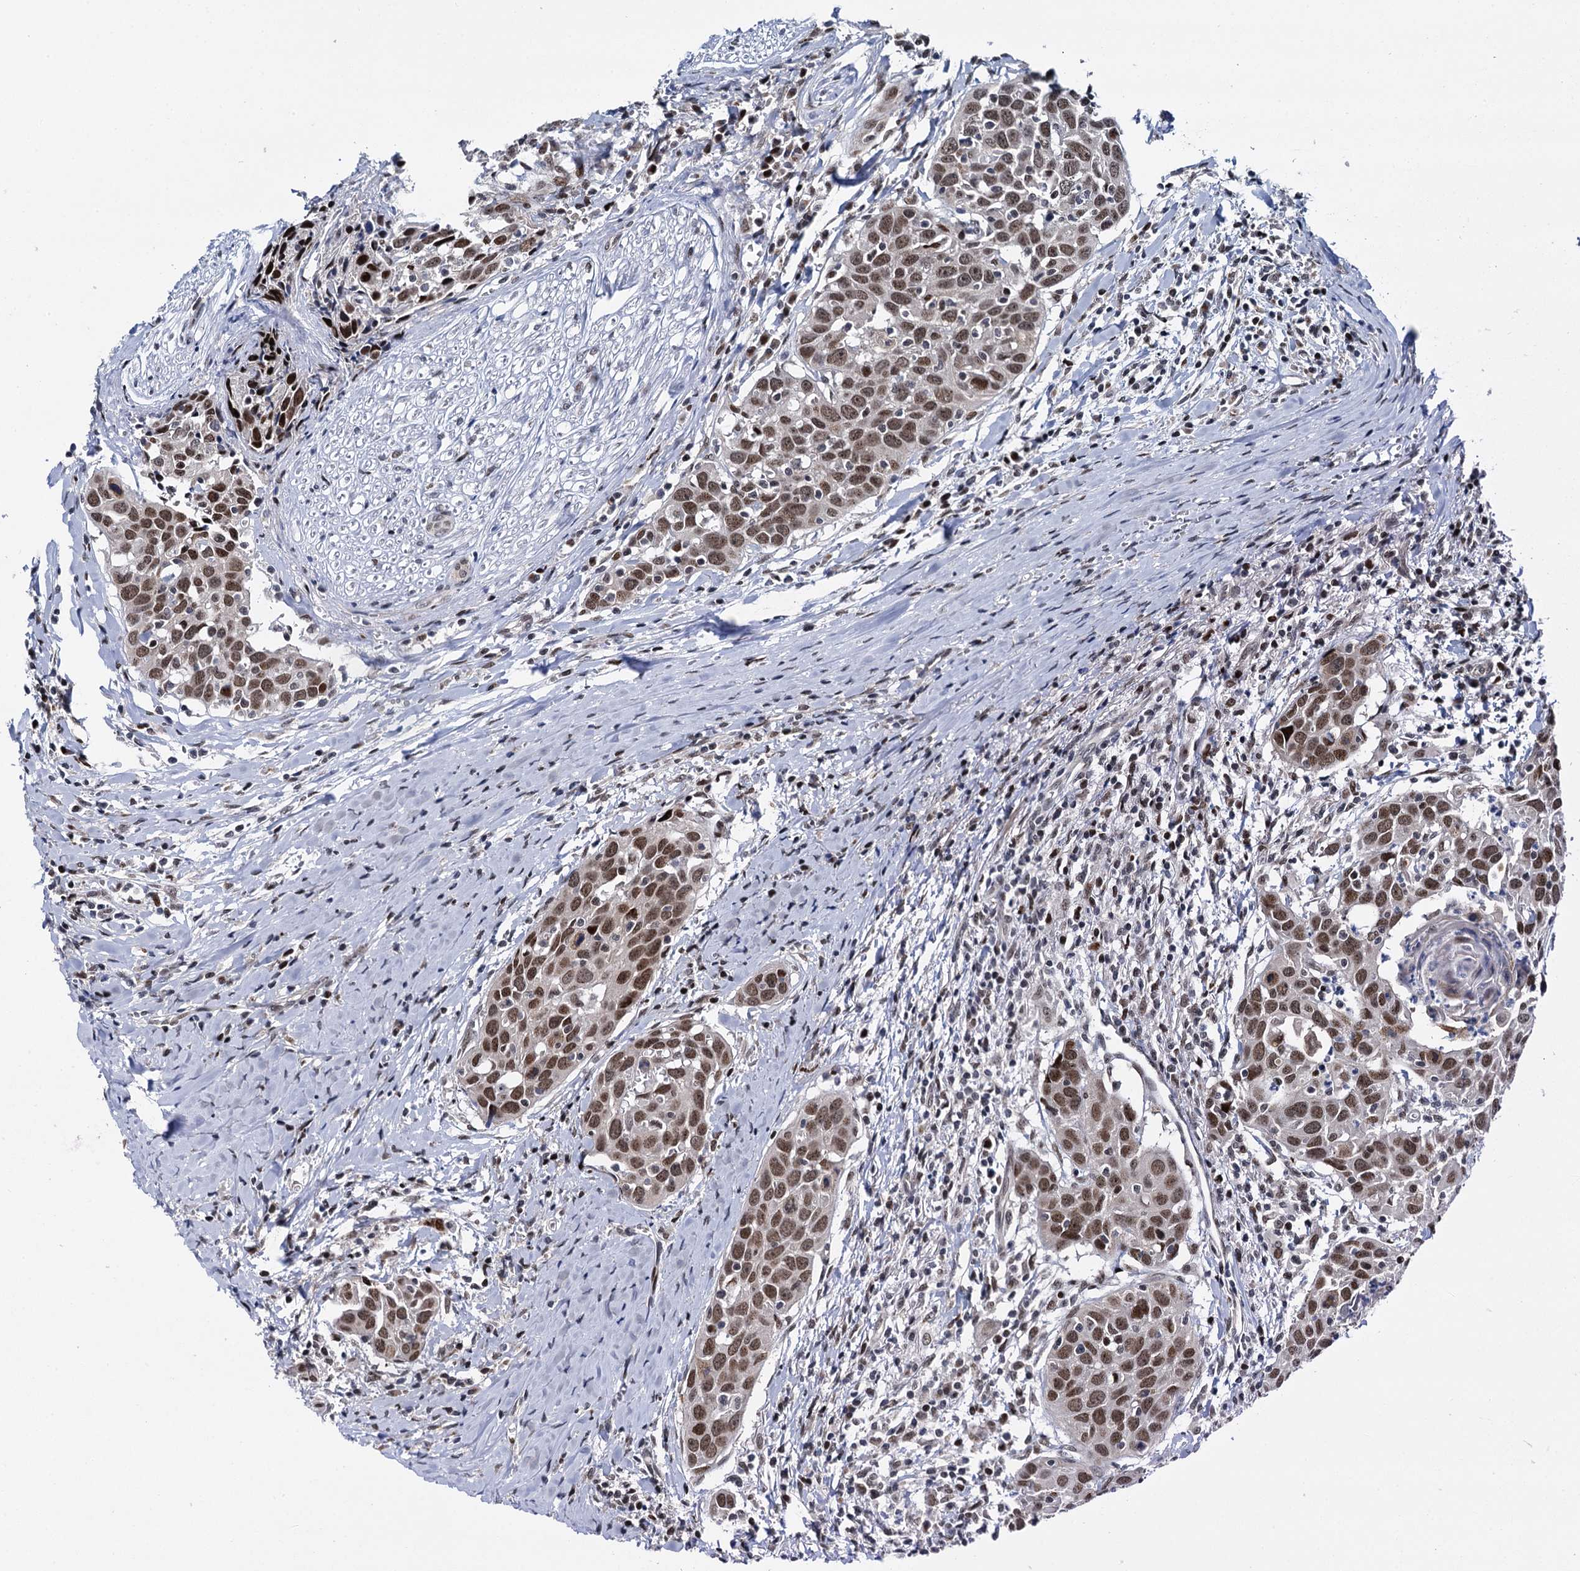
{"staining": {"intensity": "moderate", "quantity": ">75%", "location": "nuclear"}, "tissue": "head and neck cancer", "cell_type": "Tumor cells", "image_type": "cancer", "snomed": [{"axis": "morphology", "description": "Squamous cell carcinoma, NOS"}, {"axis": "topography", "description": "Oral tissue"}, {"axis": "topography", "description": "Head-Neck"}], "caption": "About >75% of tumor cells in human head and neck squamous cell carcinoma reveal moderate nuclear protein expression as visualized by brown immunohistochemical staining.", "gene": "RUFY2", "patient": {"sex": "female", "age": 50}}